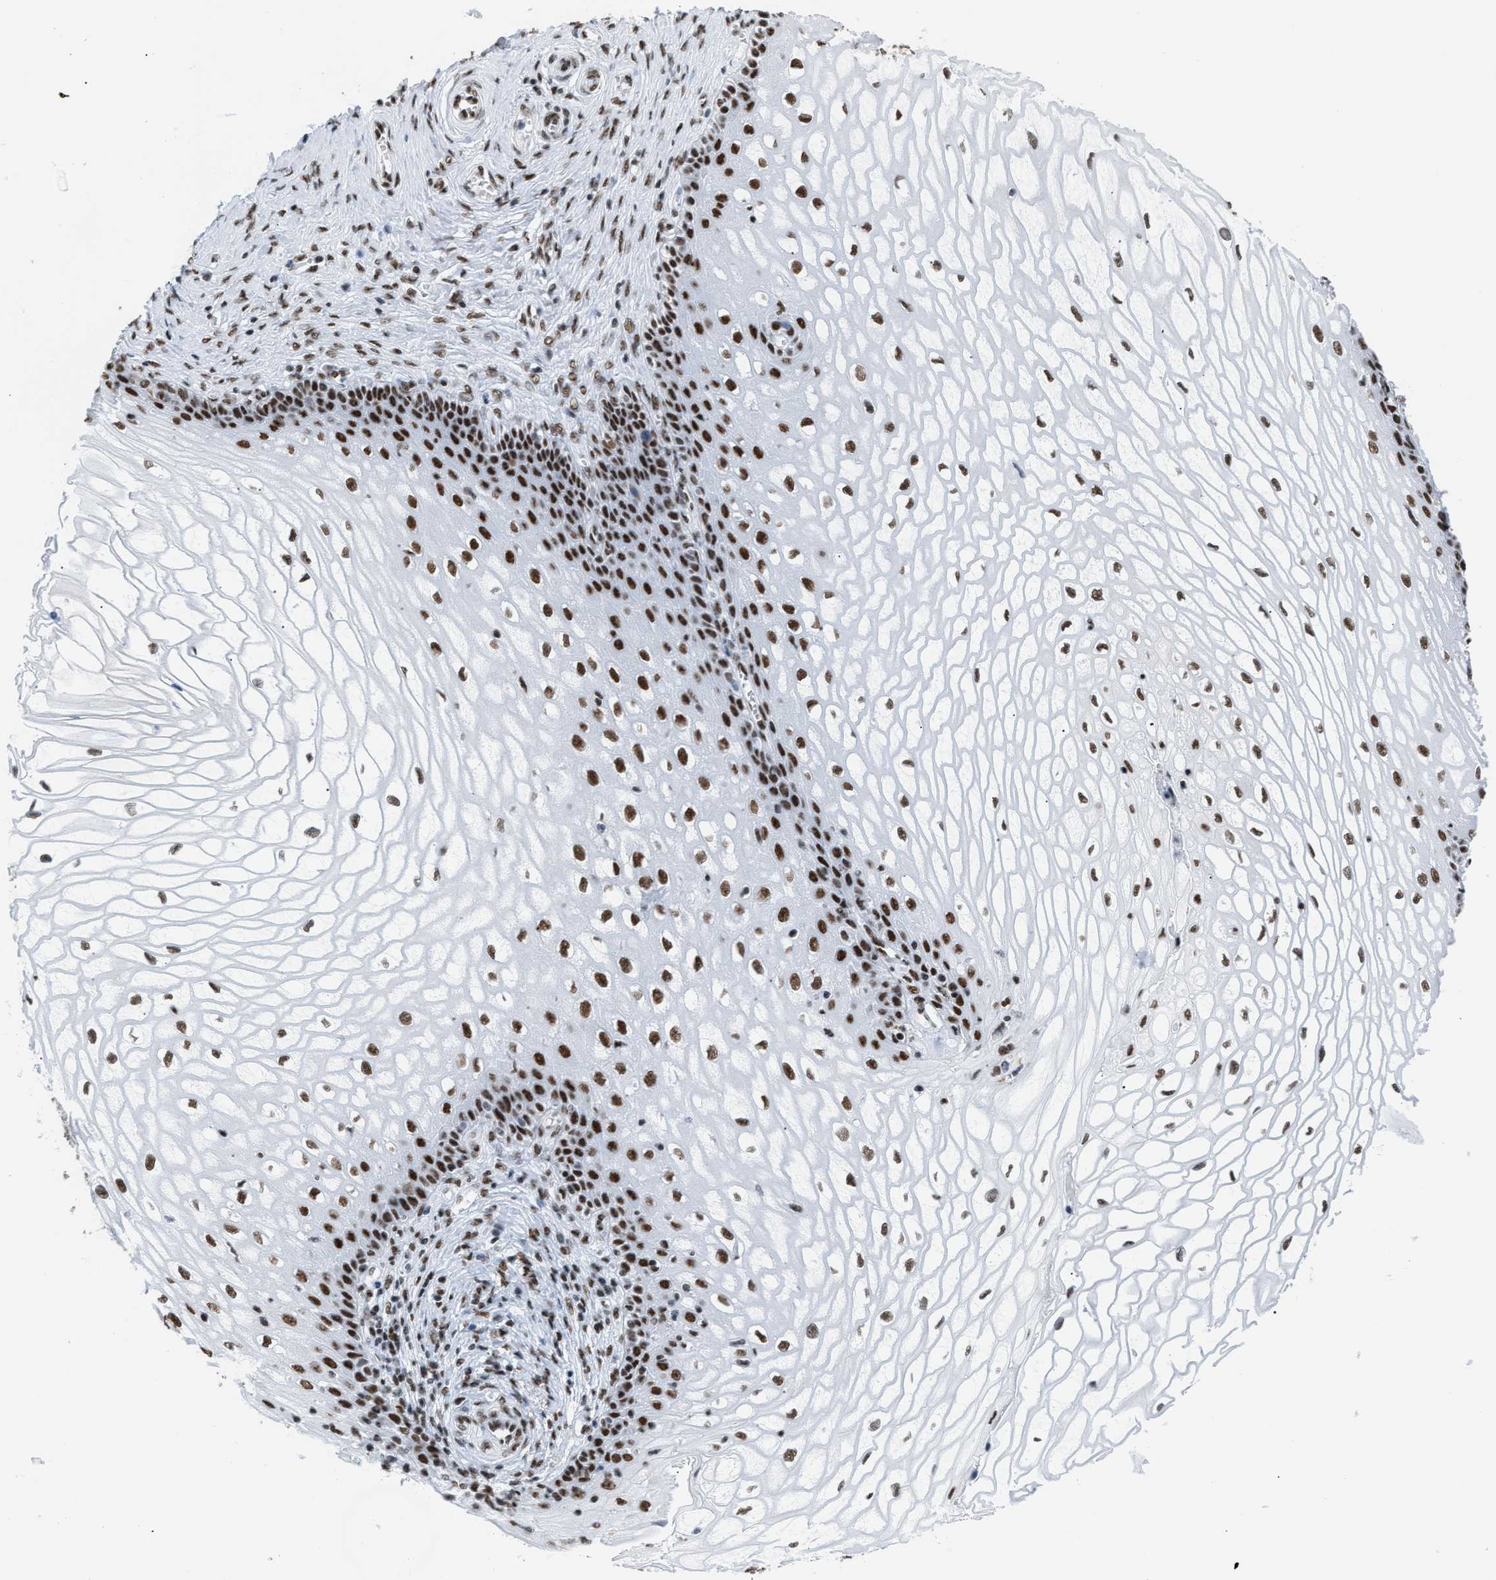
{"staining": {"intensity": "strong", "quantity": ">75%", "location": "nuclear"}, "tissue": "cervical cancer", "cell_type": "Tumor cells", "image_type": "cancer", "snomed": [{"axis": "morphology", "description": "Adenocarcinoma, NOS"}, {"axis": "topography", "description": "Cervix"}], "caption": "Cervical cancer tissue demonstrates strong nuclear staining in about >75% of tumor cells, visualized by immunohistochemistry.", "gene": "CCAR2", "patient": {"sex": "female", "age": 44}}